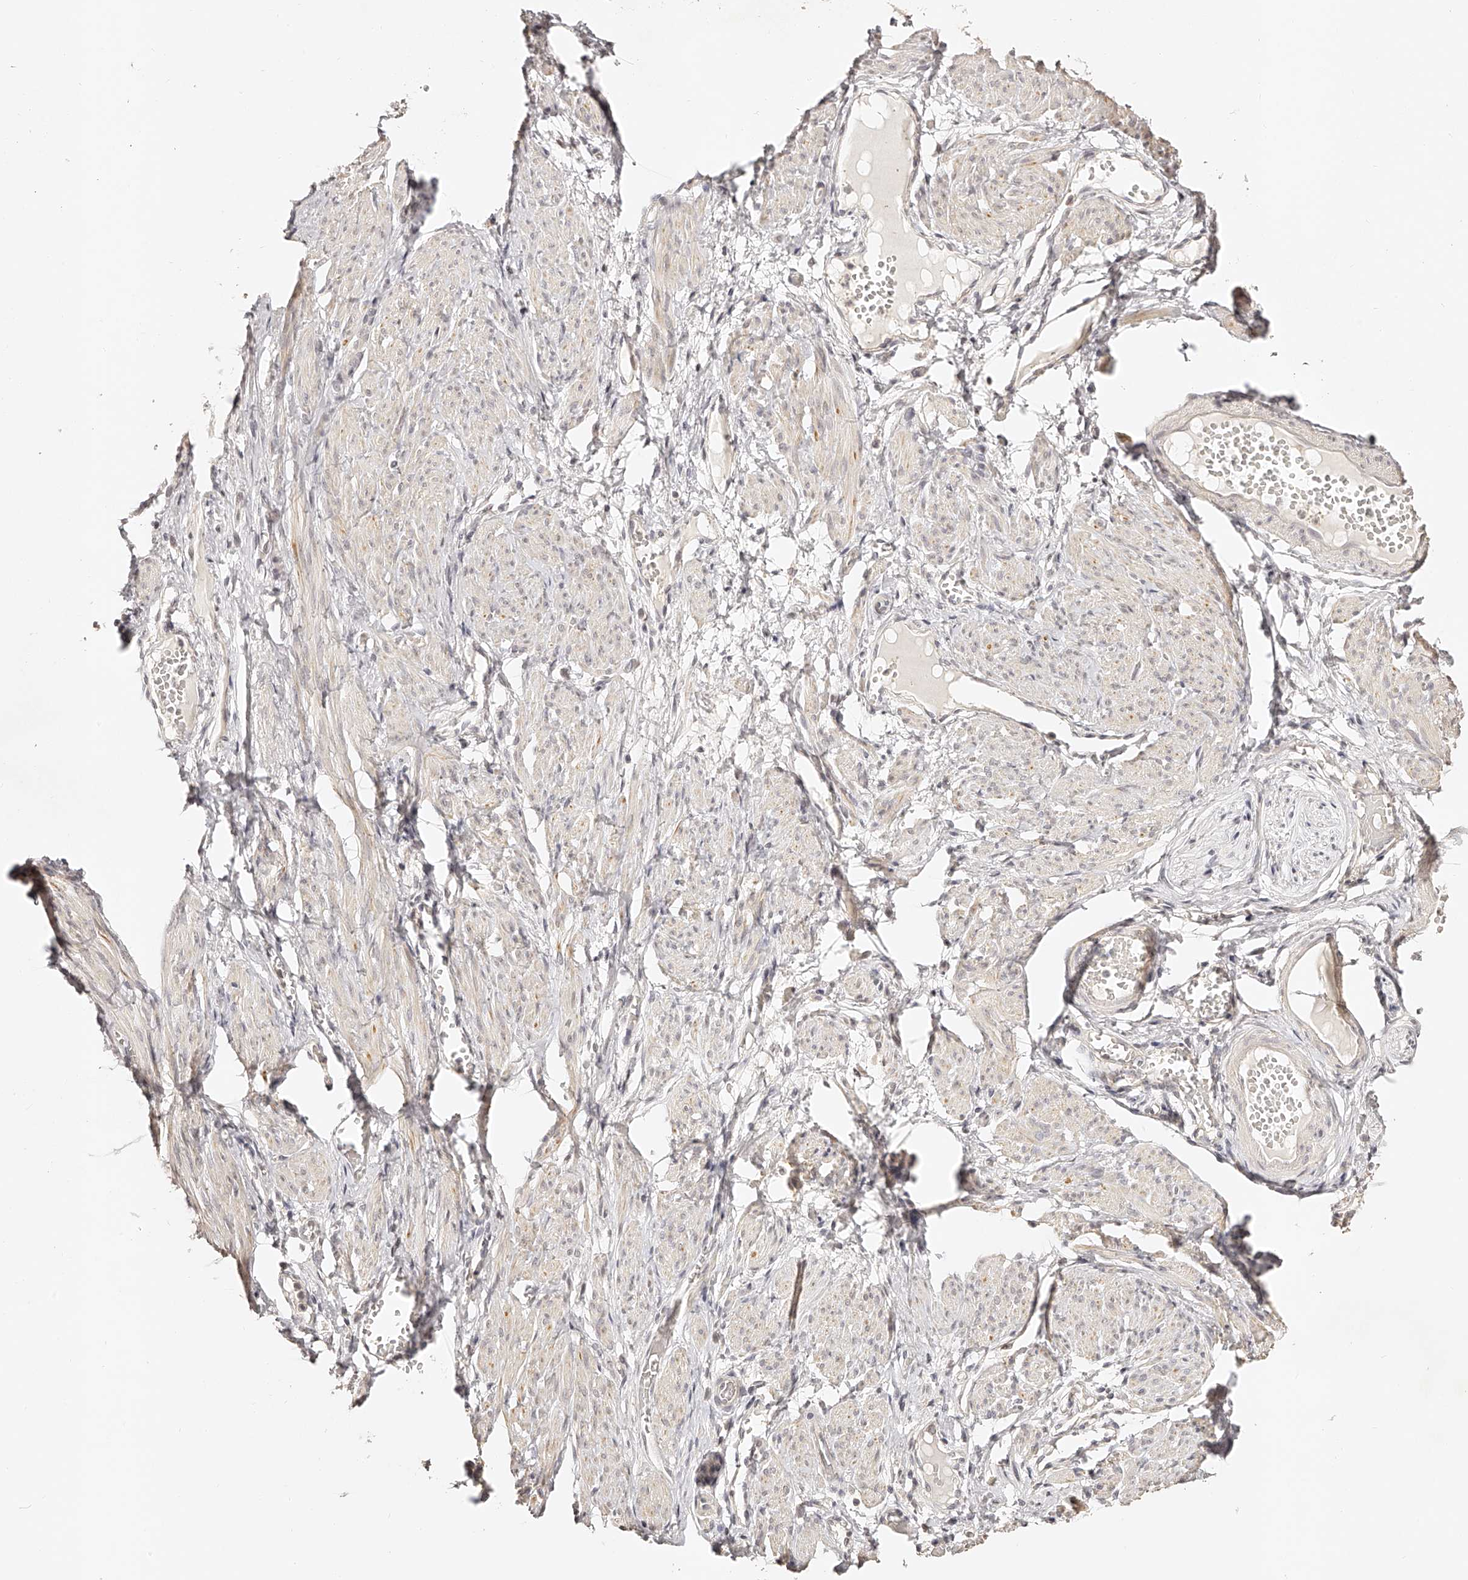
{"staining": {"intensity": "weak", "quantity": "25%-75%", "location": "cytoplasmic/membranous"}, "tissue": "adipose tissue", "cell_type": "Adipocytes", "image_type": "normal", "snomed": [{"axis": "morphology", "description": "Normal tissue, NOS"}, {"axis": "topography", "description": "Smooth muscle"}, {"axis": "topography", "description": "Peripheral nerve tissue"}], "caption": "Immunohistochemical staining of benign adipose tissue displays weak cytoplasmic/membranous protein positivity in about 25%-75% of adipocytes. (DAB = brown stain, brightfield microscopy at high magnification).", "gene": "ZNF789", "patient": {"sex": "female", "age": 39}}